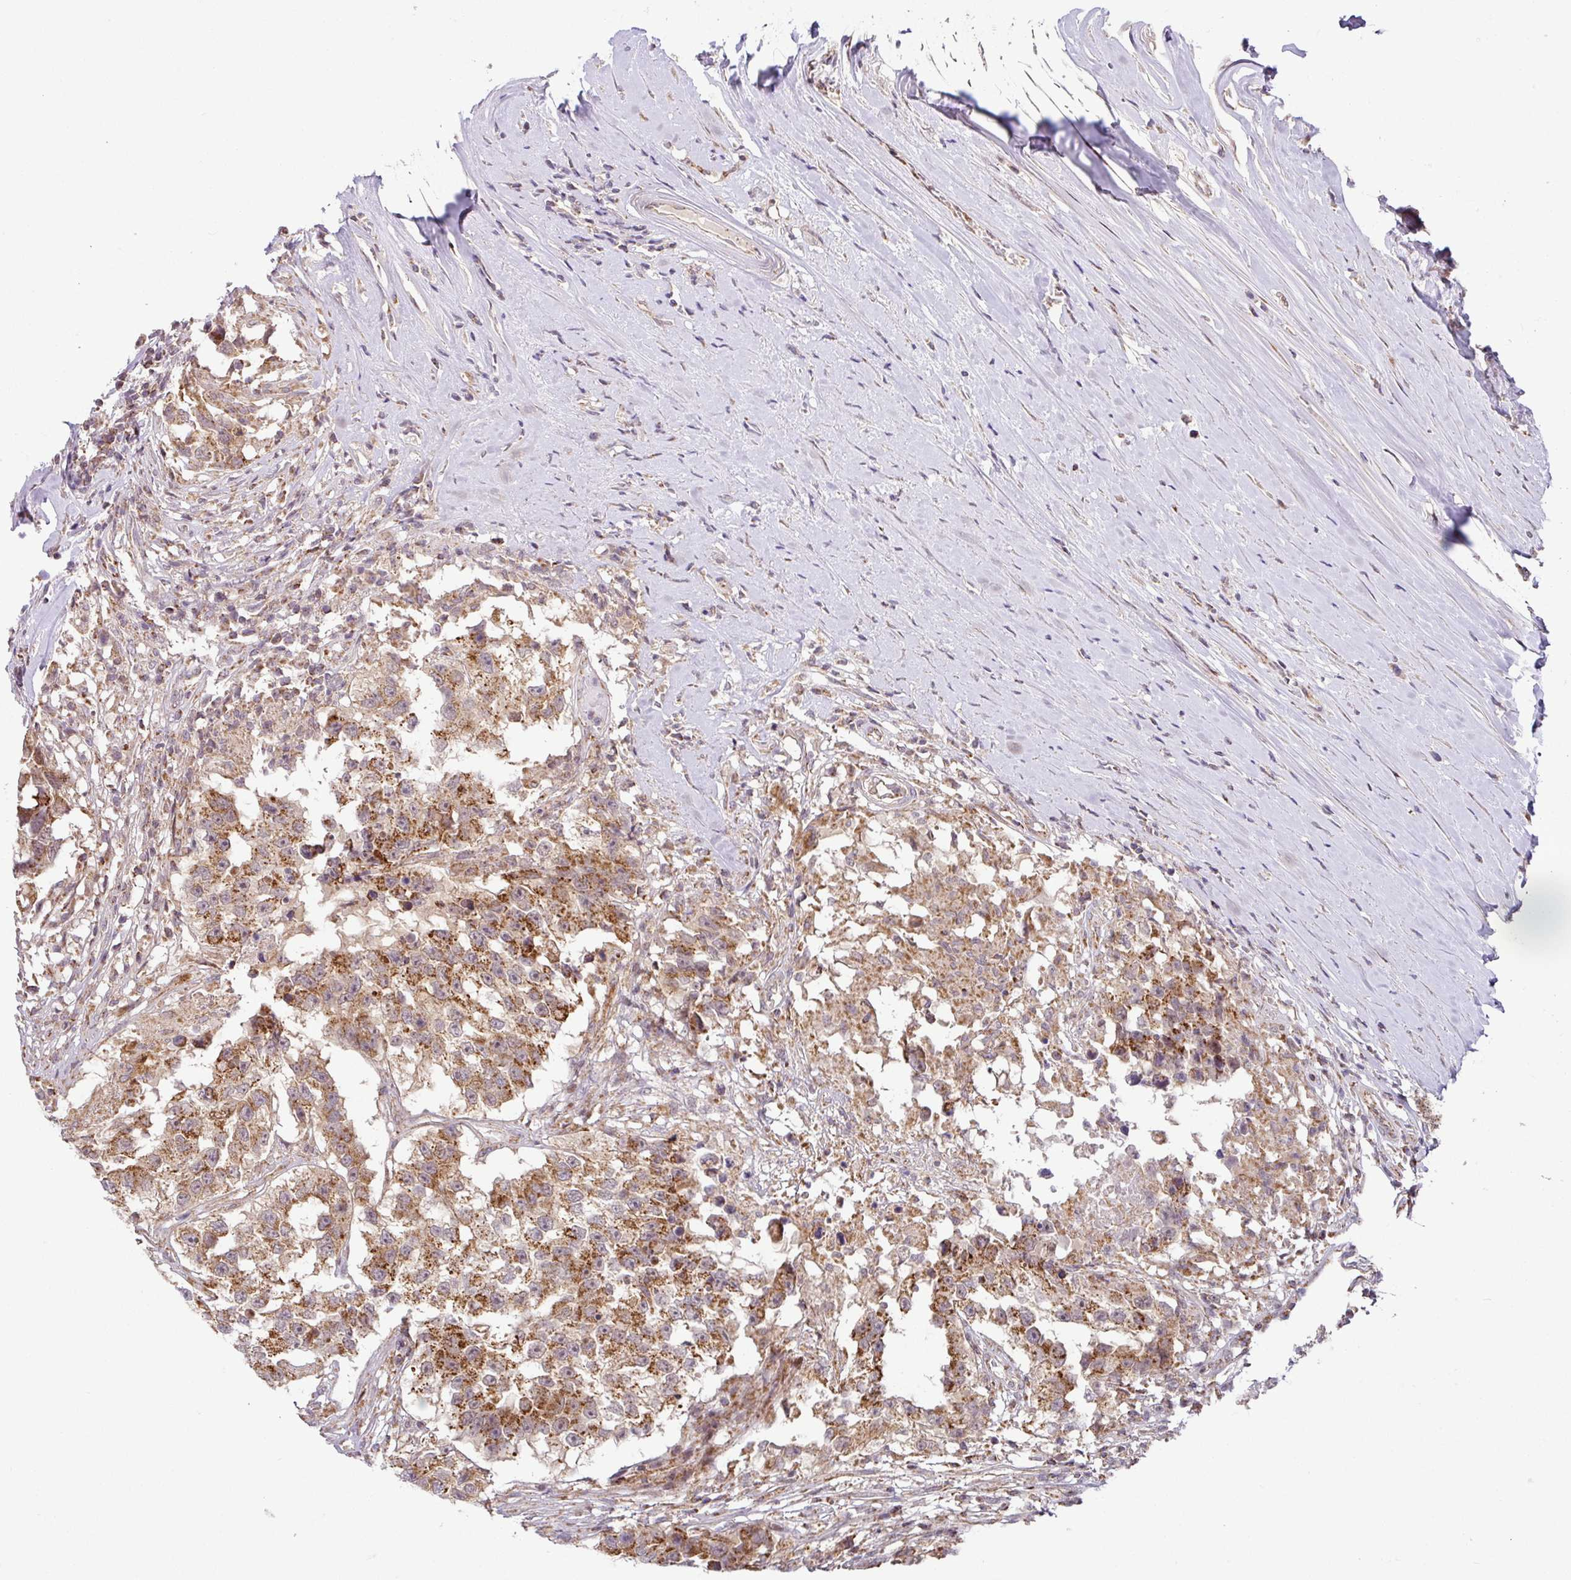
{"staining": {"intensity": "moderate", "quantity": ">75%", "location": "cytoplasmic/membranous"}, "tissue": "testis cancer", "cell_type": "Tumor cells", "image_type": "cancer", "snomed": [{"axis": "morphology", "description": "Carcinoma, Embryonal, NOS"}, {"axis": "topography", "description": "Testis"}], "caption": "Testis cancer tissue demonstrates moderate cytoplasmic/membranous expression in about >75% of tumor cells, visualized by immunohistochemistry.", "gene": "SARS2", "patient": {"sex": "male", "age": 83}}